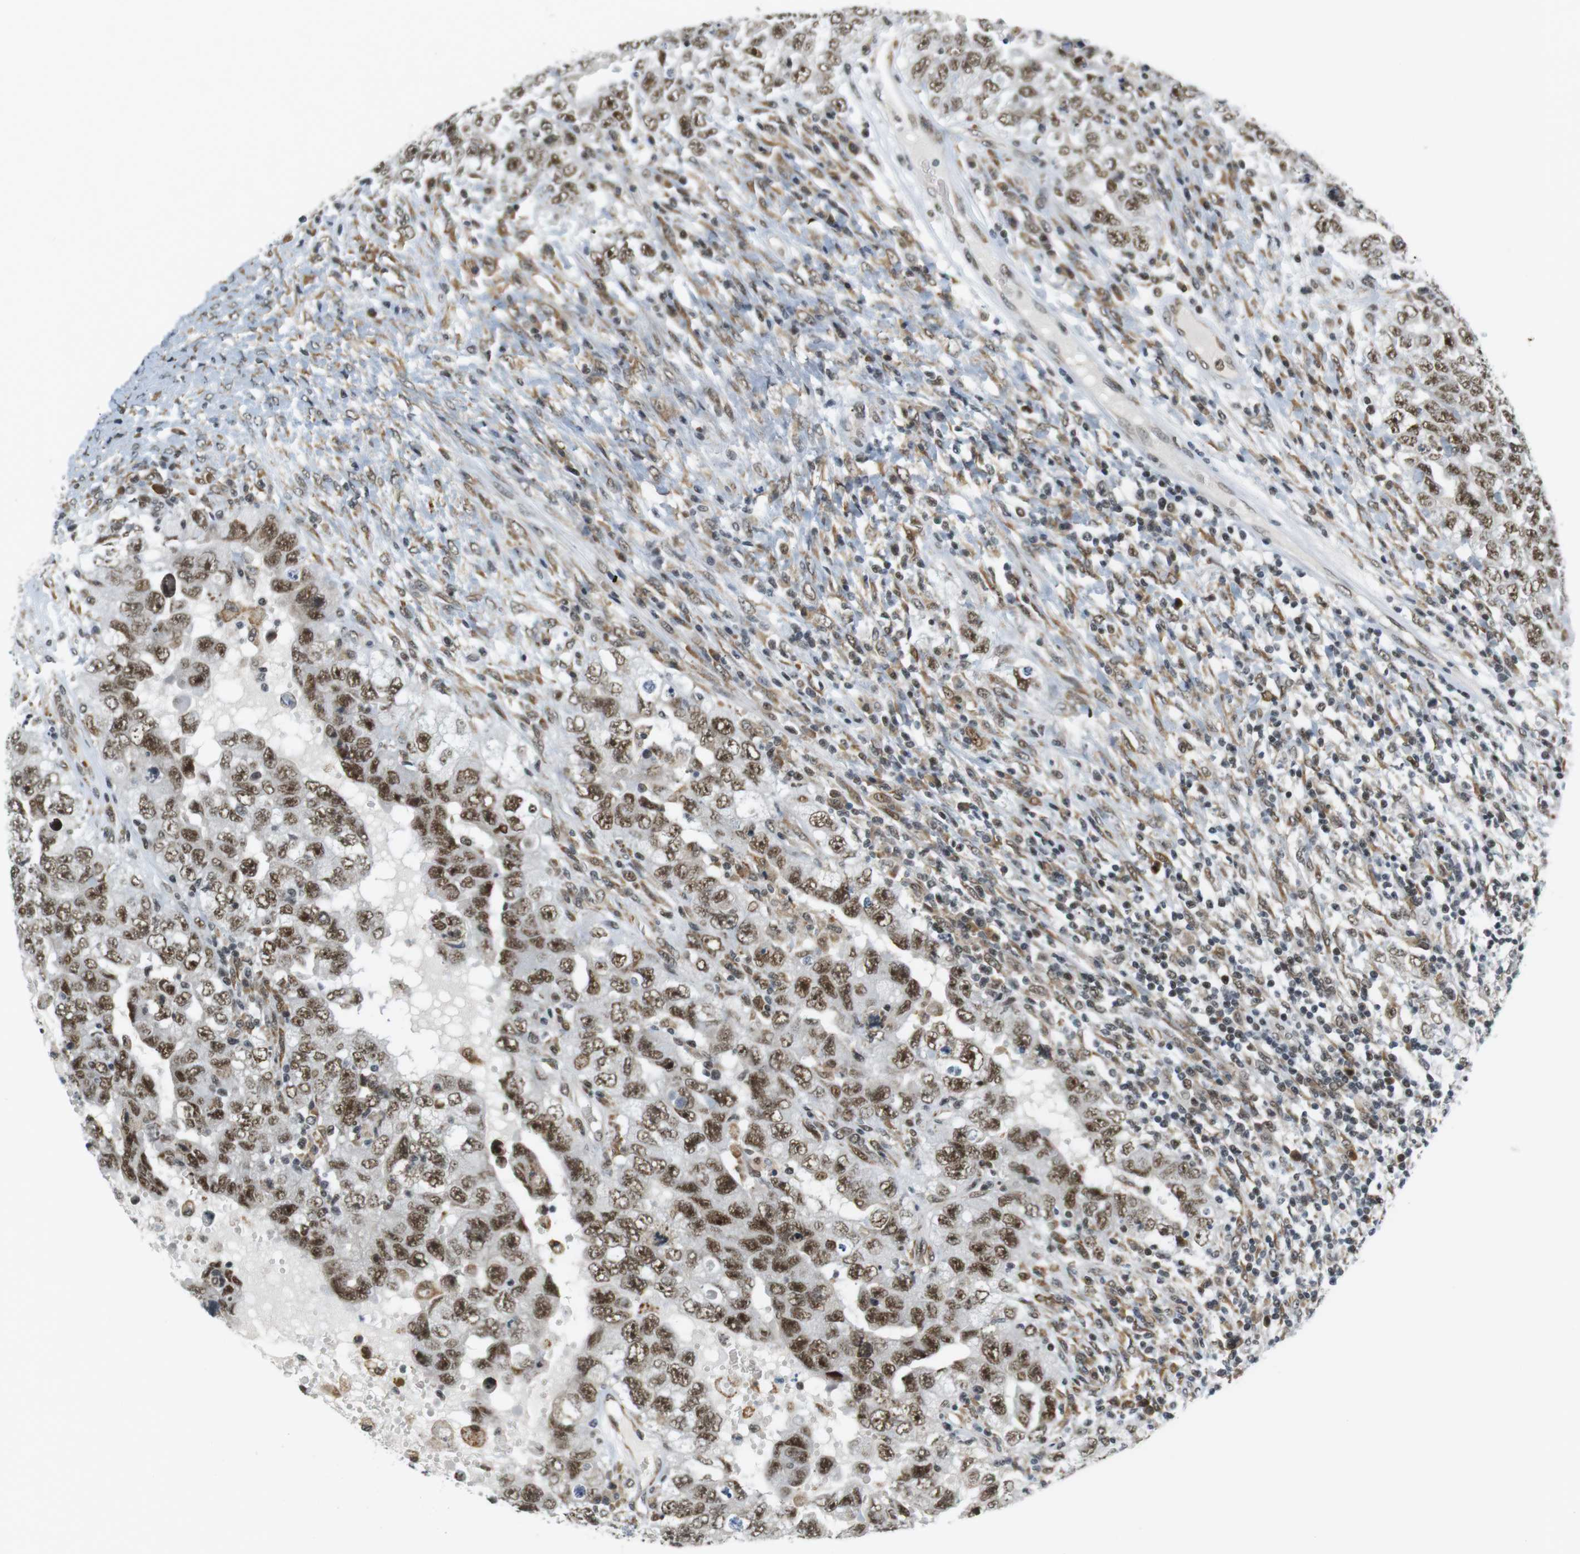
{"staining": {"intensity": "strong", "quantity": ">75%", "location": "nuclear"}, "tissue": "testis cancer", "cell_type": "Tumor cells", "image_type": "cancer", "snomed": [{"axis": "morphology", "description": "Carcinoma, Embryonal, NOS"}, {"axis": "topography", "description": "Testis"}], "caption": "About >75% of tumor cells in testis cancer (embryonal carcinoma) demonstrate strong nuclear protein staining as visualized by brown immunohistochemical staining.", "gene": "RNF38", "patient": {"sex": "male", "age": 26}}